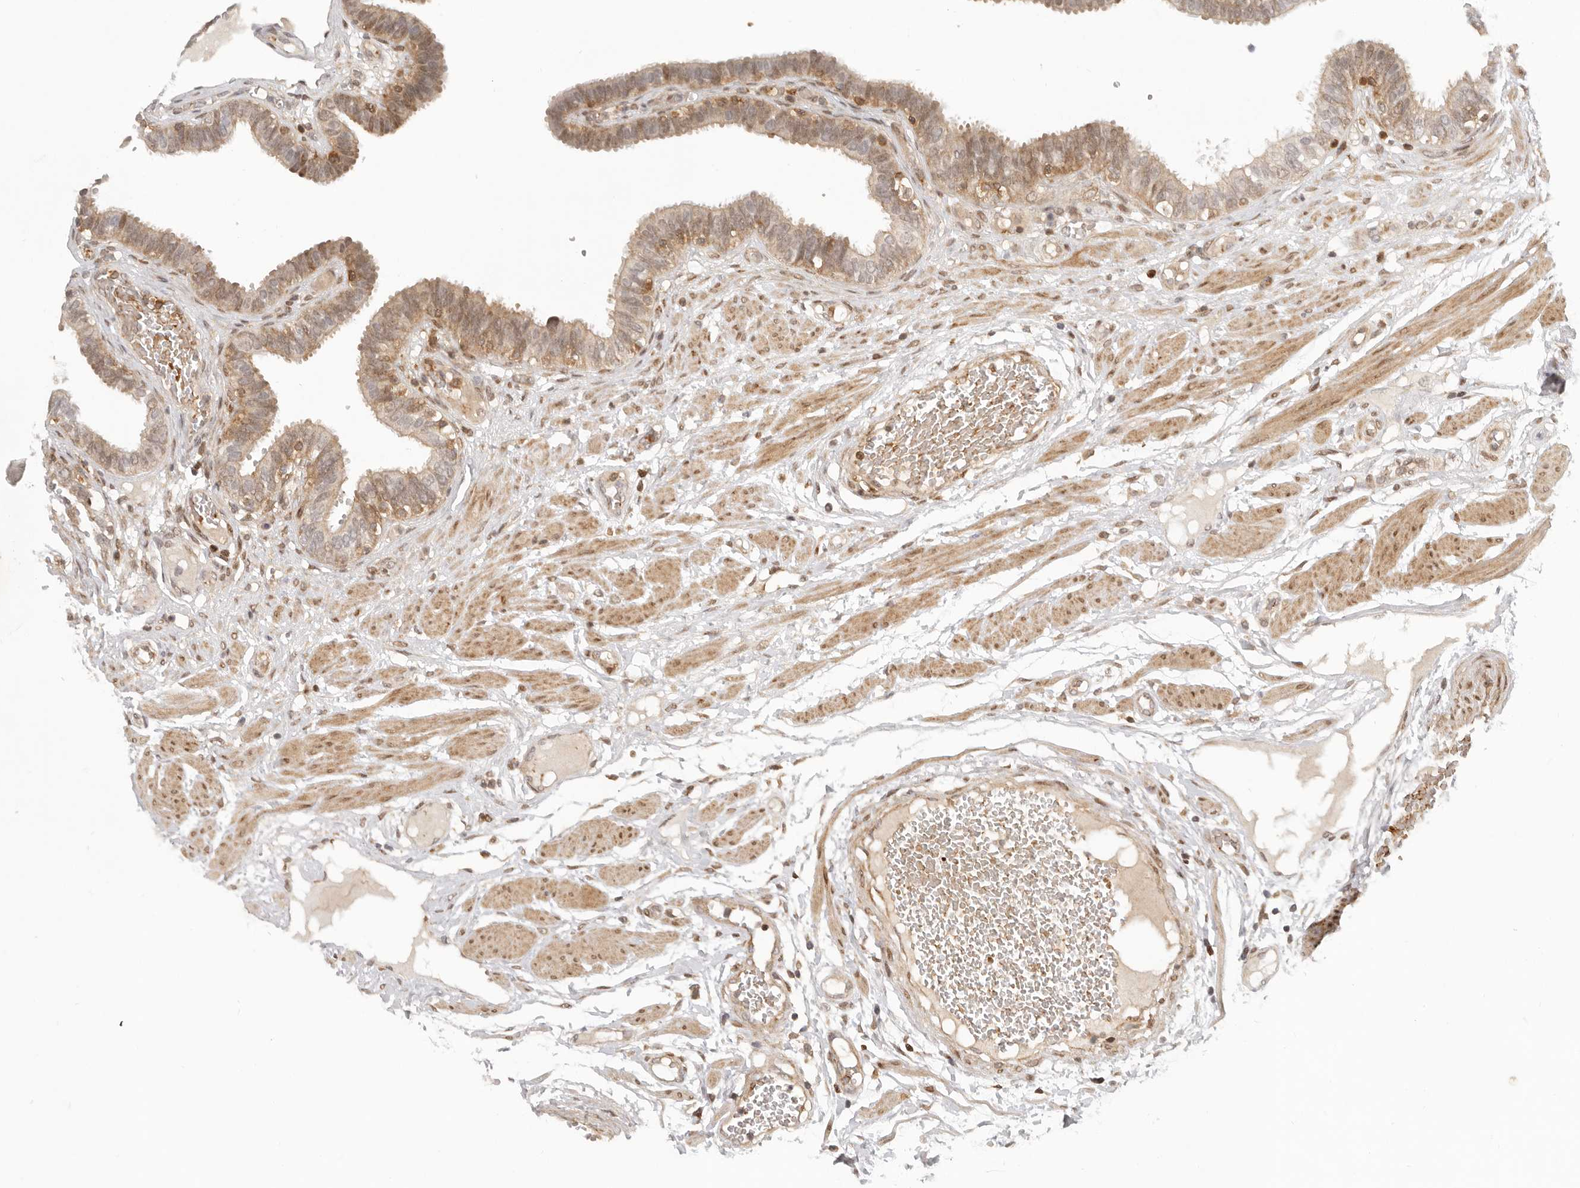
{"staining": {"intensity": "moderate", "quantity": "25%-75%", "location": "cytoplasmic/membranous"}, "tissue": "fallopian tube", "cell_type": "Glandular cells", "image_type": "normal", "snomed": [{"axis": "morphology", "description": "Normal tissue, NOS"}, {"axis": "topography", "description": "Fallopian tube"}, {"axis": "topography", "description": "Placenta"}], "caption": "Unremarkable fallopian tube was stained to show a protein in brown. There is medium levels of moderate cytoplasmic/membranous positivity in approximately 25%-75% of glandular cells. The staining is performed using DAB (3,3'-diaminobenzidine) brown chromogen to label protein expression. The nuclei are counter-stained blue using hematoxylin.", "gene": "AHDC1", "patient": {"sex": "female", "age": 32}}